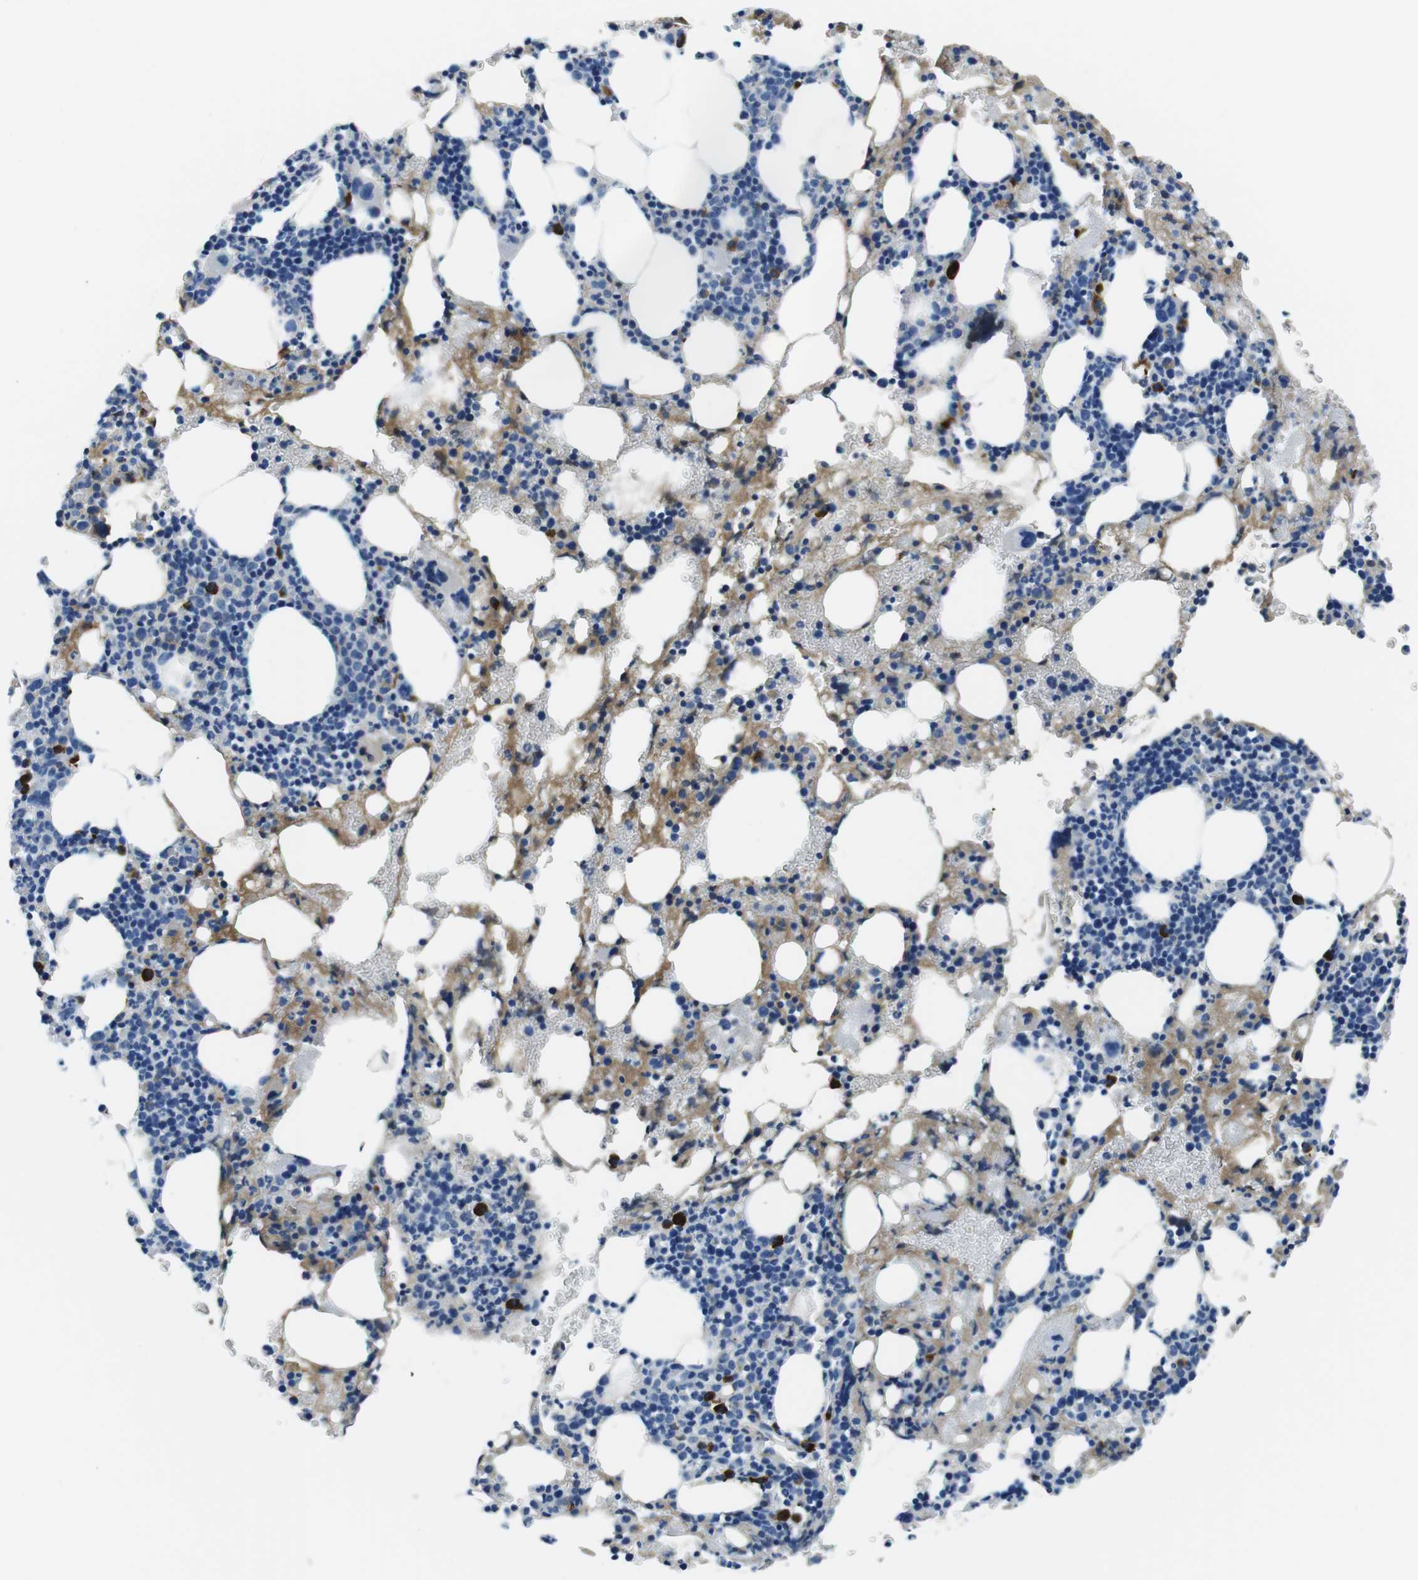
{"staining": {"intensity": "strong", "quantity": "<25%", "location": "cytoplasmic/membranous"}, "tissue": "bone marrow", "cell_type": "Hematopoietic cells", "image_type": "normal", "snomed": [{"axis": "morphology", "description": "Normal tissue, NOS"}, {"axis": "morphology", "description": "Inflammation, NOS"}, {"axis": "topography", "description": "Bone marrow"}], "caption": "Protein analysis of unremarkable bone marrow demonstrates strong cytoplasmic/membranous positivity in approximately <25% of hematopoietic cells. (DAB (3,3'-diaminobenzidine) = brown stain, brightfield microscopy at high magnification).", "gene": "IGKC", "patient": {"sex": "female", "age": 64}}